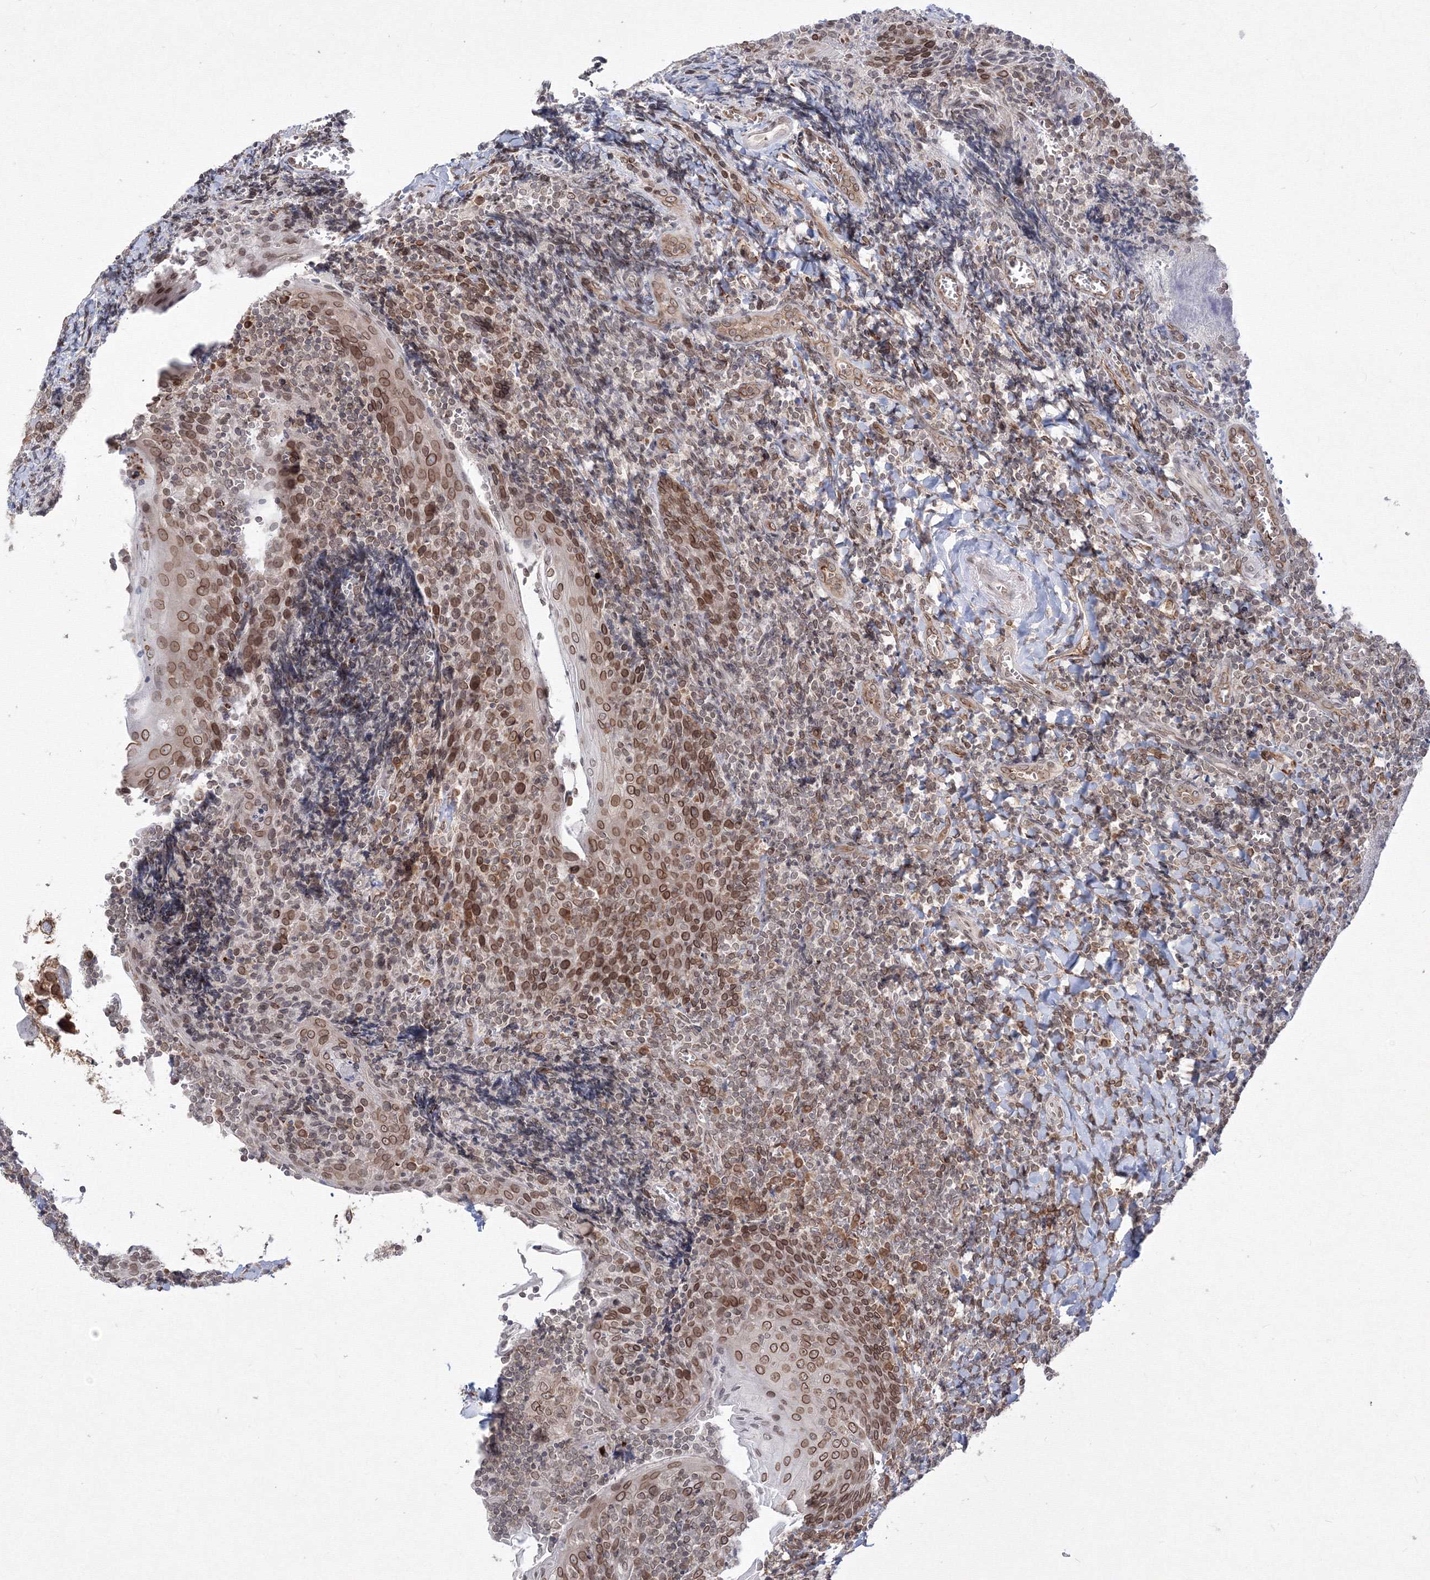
{"staining": {"intensity": "moderate", "quantity": ">75%", "location": "cytoplasmic/membranous,nuclear"}, "tissue": "tonsil", "cell_type": "Germinal center cells", "image_type": "normal", "snomed": [{"axis": "morphology", "description": "Normal tissue, NOS"}, {"axis": "topography", "description": "Tonsil"}], "caption": "IHC histopathology image of benign tonsil: human tonsil stained using immunohistochemistry reveals medium levels of moderate protein expression localized specifically in the cytoplasmic/membranous,nuclear of germinal center cells, appearing as a cytoplasmic/membranous,nuclear brown color.", "gene": "DNAJB2", "patient": {"sex": "male", "age": 27}}